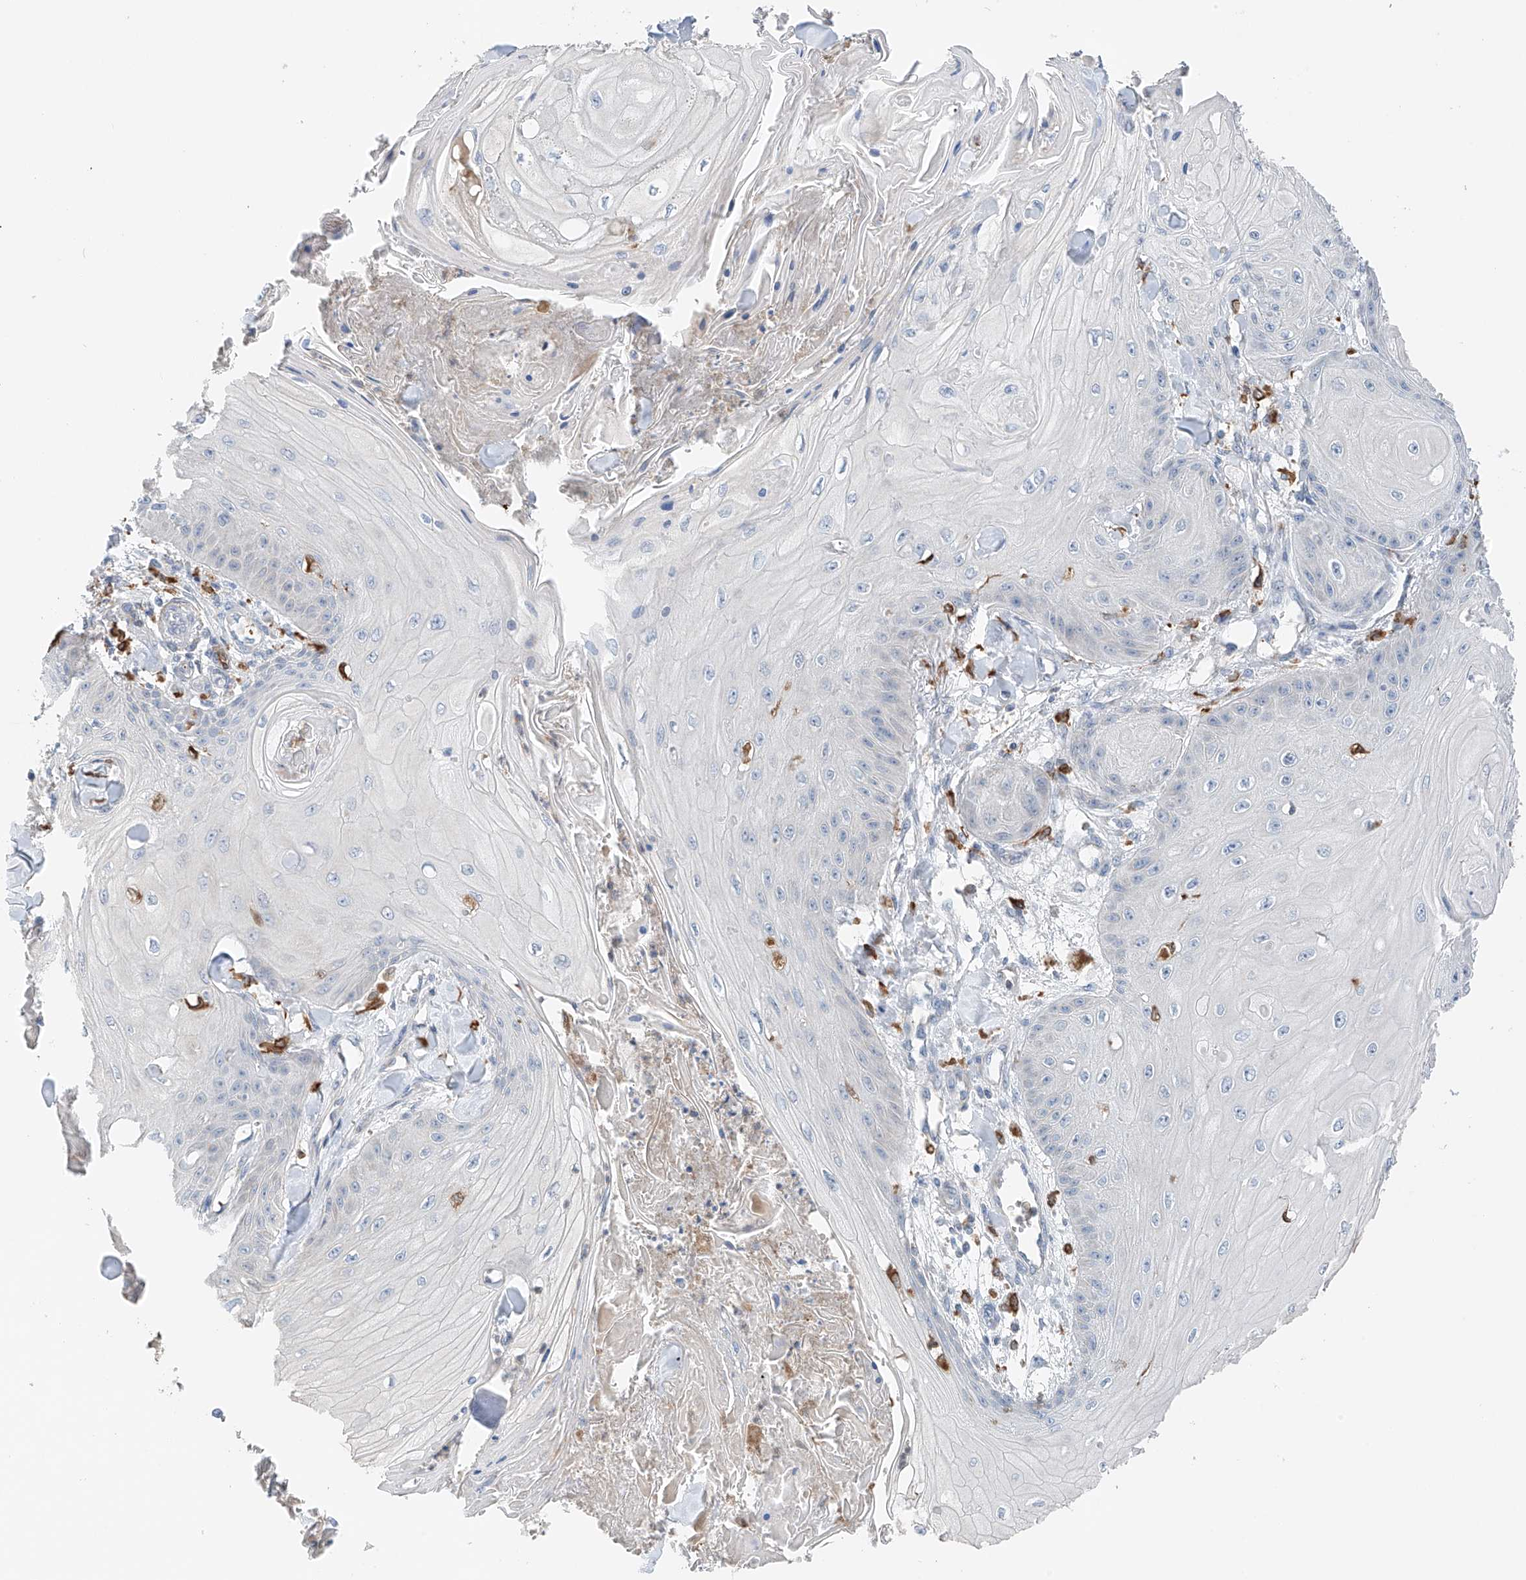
{"staining": {"intensity": "negative", "quantity": "none", "location": "none"}, "tissue": "skin cancer", "cell_type": "Tumor cells", "image_type": "cancer", "snomed": [{"axis": "morphology", "description": "Squamous cell carcinoma, NOS"}, {"axis": "topography", "description": "Skin"}], "caption": "Histopathology image shows no protein staining in tumor cells of skin squamous cell carcinoma tissue.", "gene": "TBXAS1", "patient": {"sex": "male", "age": 74}}